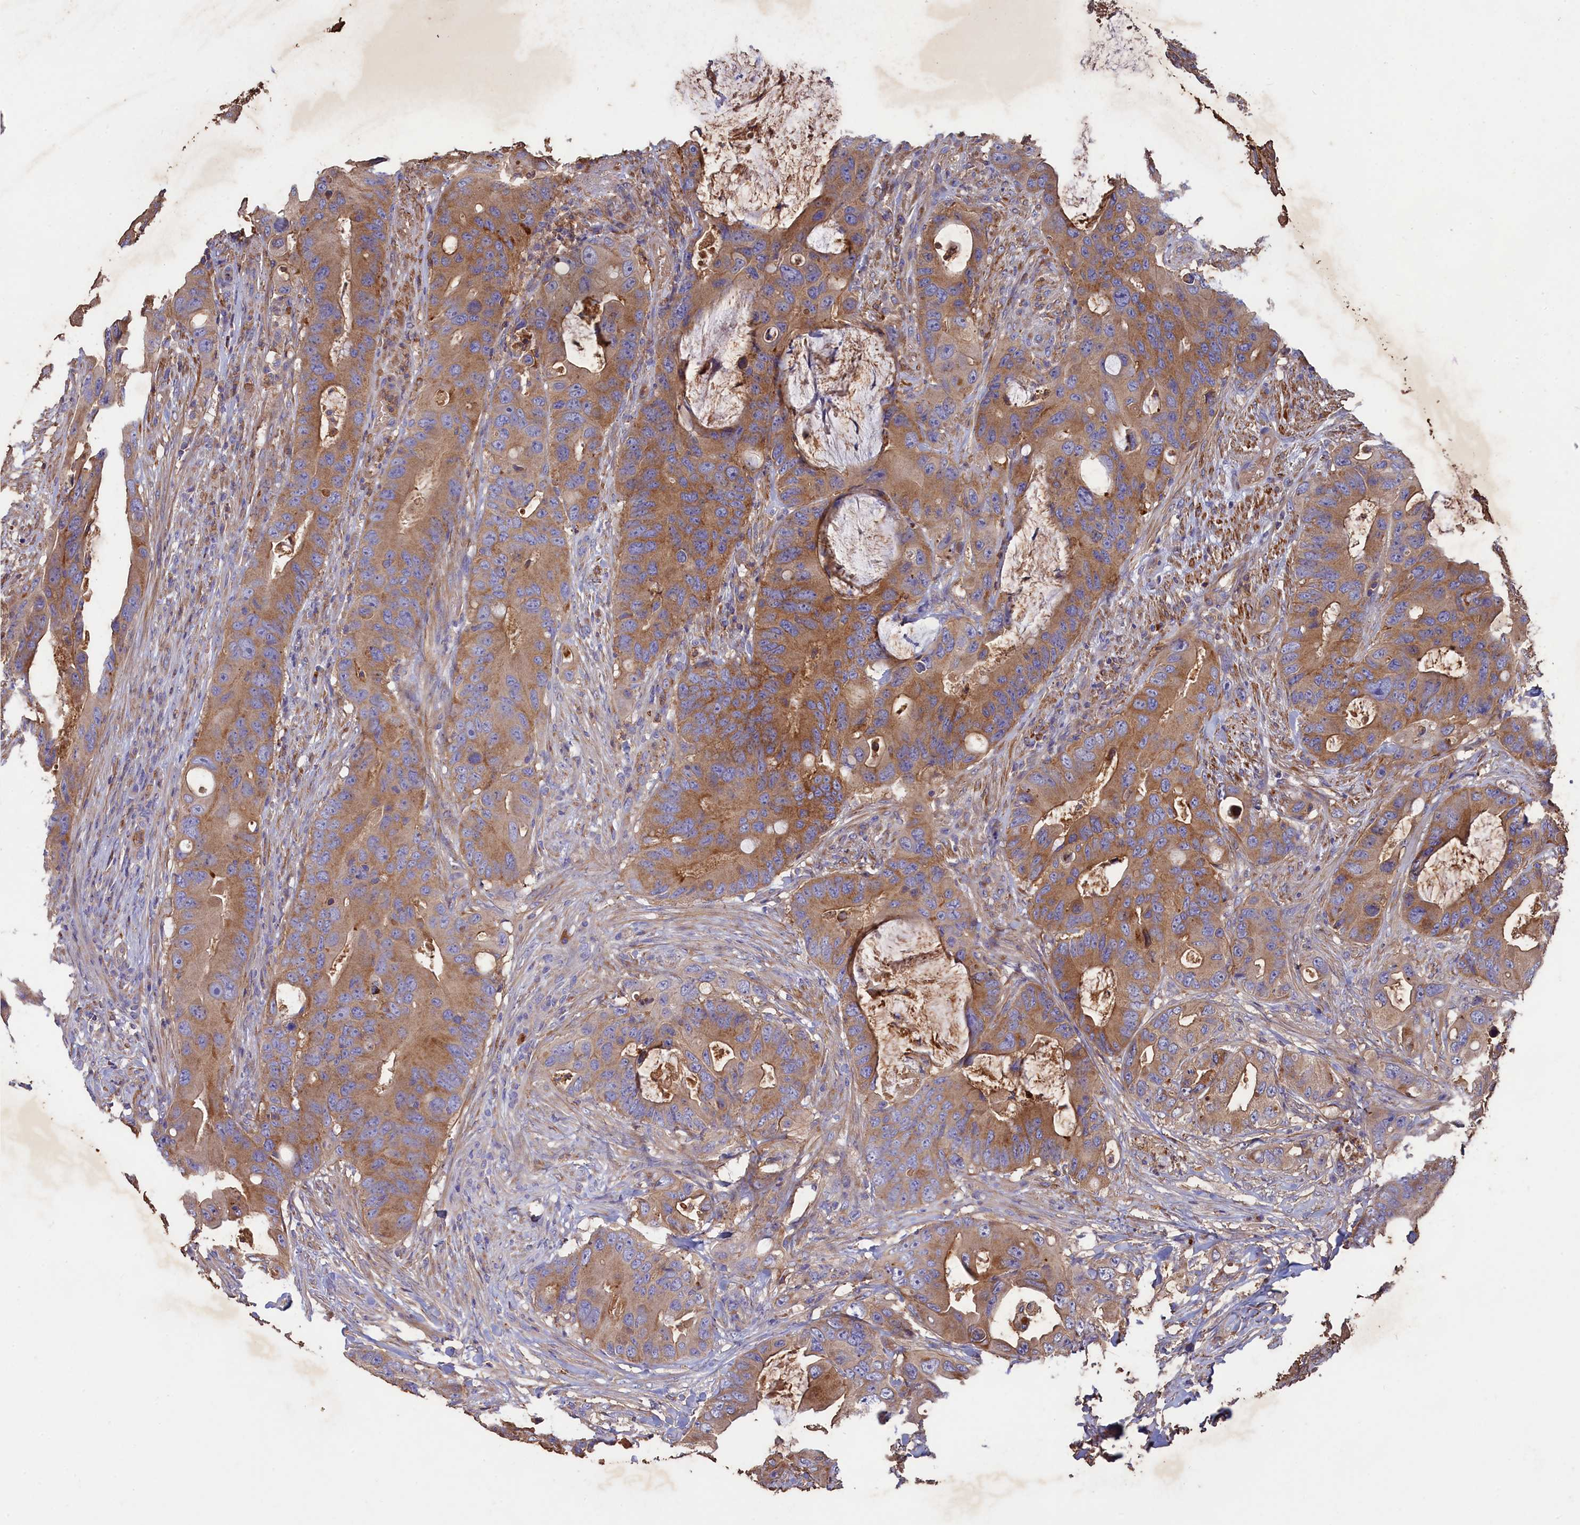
{"staining": {"intensity": "moderate", "quantity": ">75%", "location": "cytoplasmic/membranous"}, "tissue": "colorectal cancer", "cell_type": "Tumor cells", "image_type": "cancer", "snomed": [{"axis": "morphology", "description": "Adenocarcinoma, NOS"}, {"axis": "topography", "description": "Colon"}], "caption": "High-power microscopy captured an immunohistochemistry (IHC) histopathology image of adenocarcinoma (colorectal), revealing moderate cytoplasmic/membranous expression in approximately >75% of tumor cells. (IHC, brightfield microscopy, high magnification).", "gene": "SCAMP4", "patient": {"sex": "male", "age": 71}}